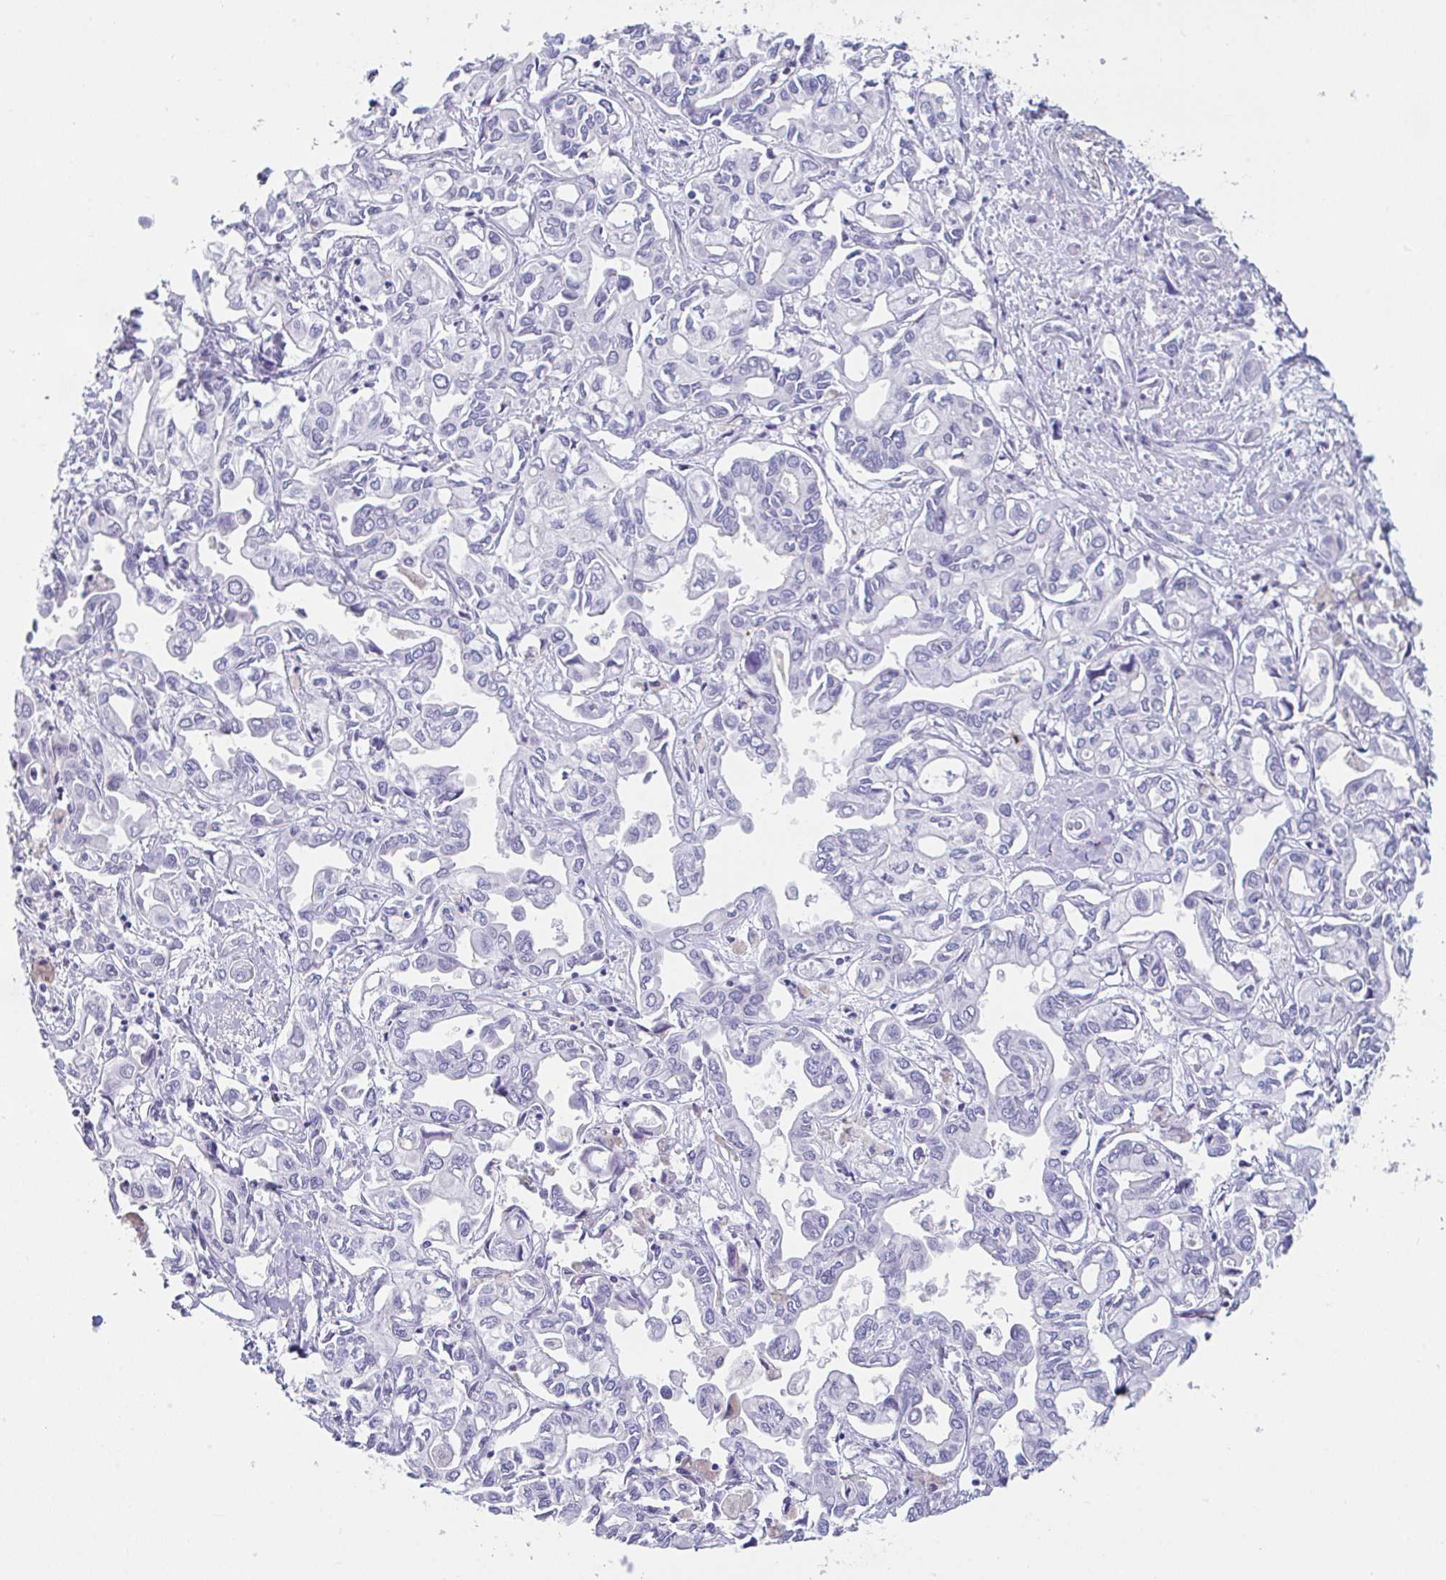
{"staining": {"intensity": "negative", "quantity": "none", "location": "none"}, "tissue": "liver cancer", "cell_type": "Tumor cells", "image_type": "cancer", "snomed": [{"axis": "morphology", "description": "Cholangiocarcinoma"}, {"axis": "topography", "description": "Liver"}], "caption": "Immunohistochemical staining of human liver cancer (cholangiocarcinoma) demonstrates no significant staining in tumor cells.", "gene": "TAS2R41", "patient": {"sex": "female", "age": 64}}